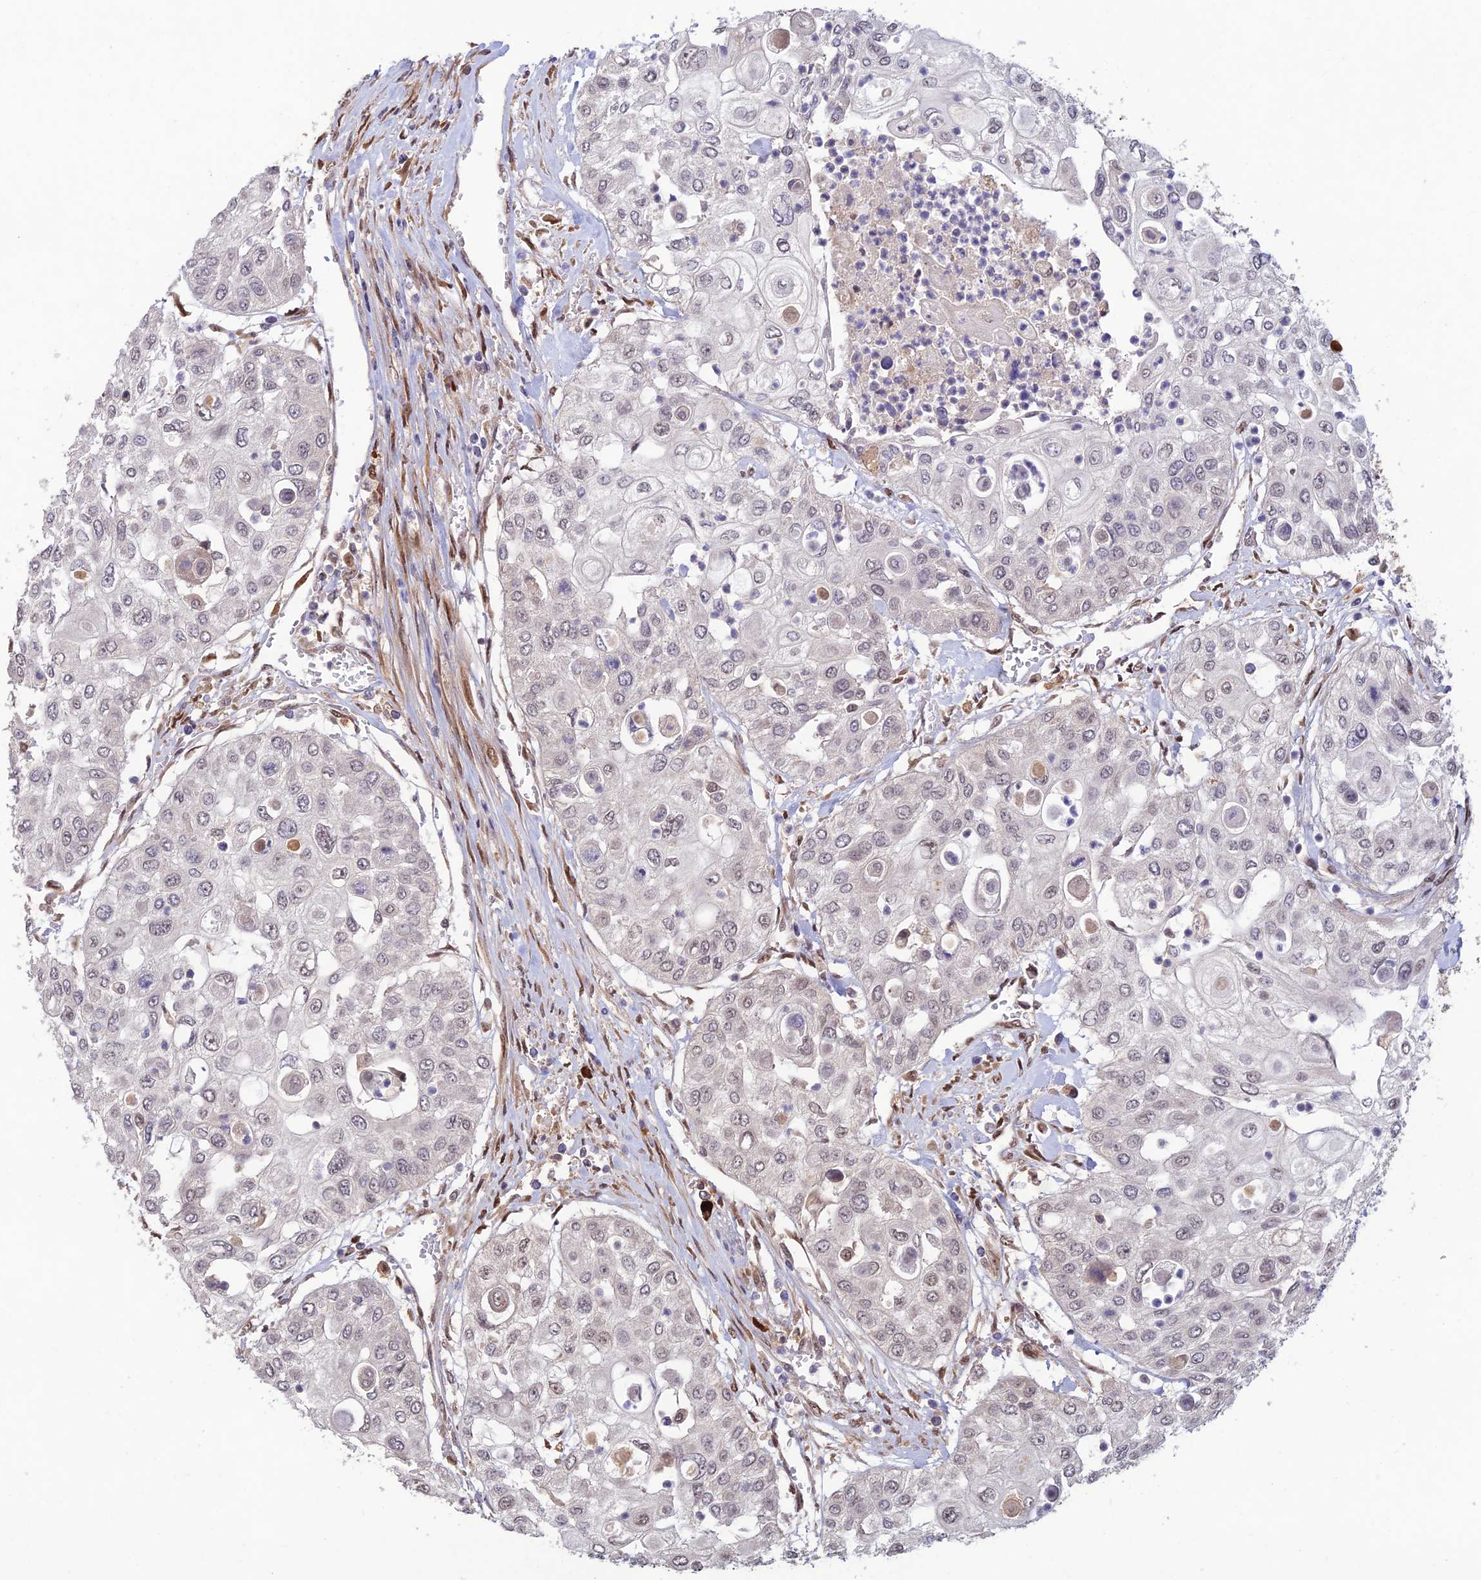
{"staining": {"intensity": "negative", "quantity": "none", "location": "none"}, "tissue": "urothelial cancer", "cell_type": "Tumor cells", "image_type": "cancer", "snomed": [{"axis": "morphology", "description": "Urothelial carcinoma, High grade"}, {"axis": "topography", "description": "Urinary bladder"}], "caption": "IHC micrograph of neoplastic tissue: human urothelial cancer stained with DAB demonstrates no significant protein staining in tumor cells.", "gene": "ZNF565", "patient": {"sex": "female", "age": 79}}